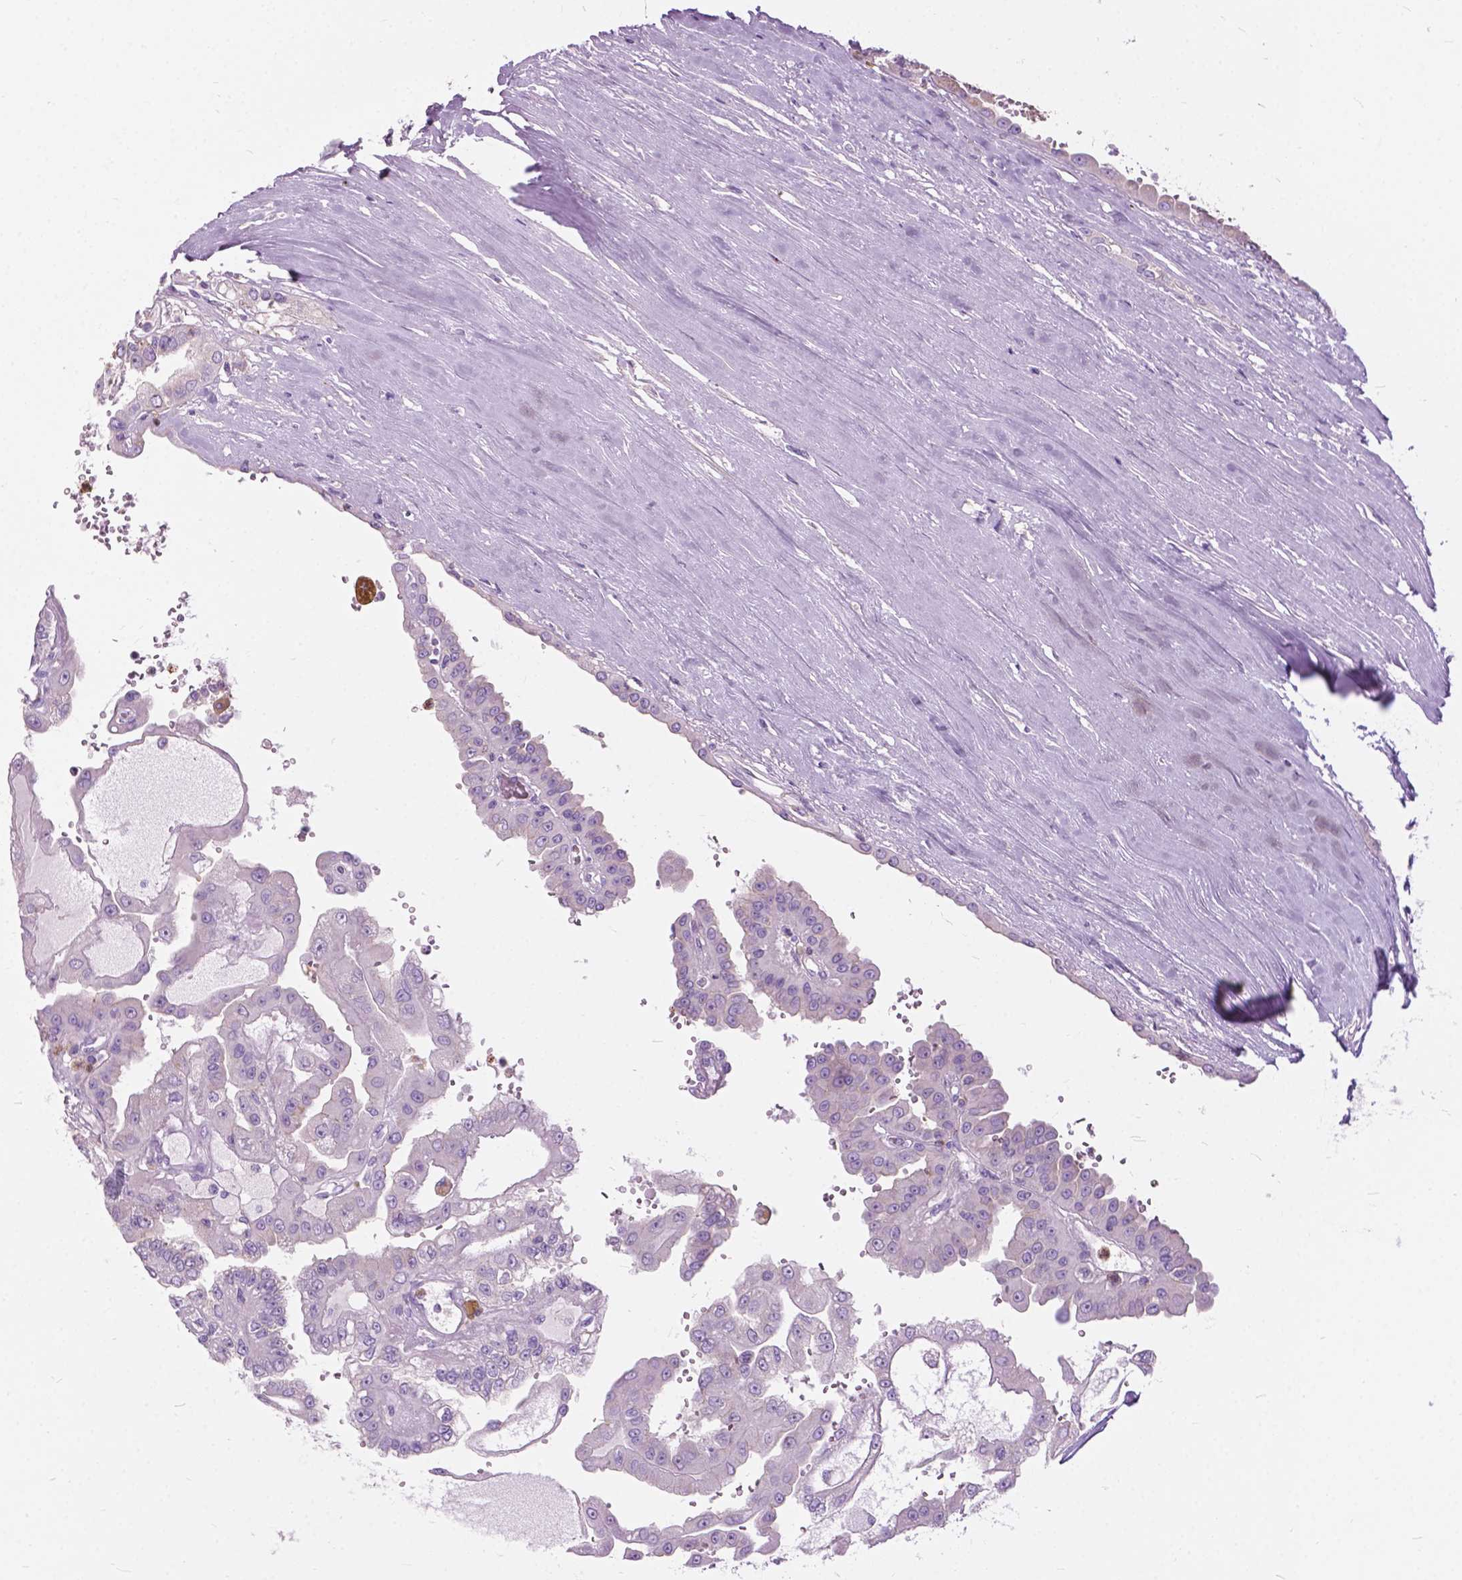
{"staining": {"intensity": "negative", "quantity": "none", "location": "none"}, "tissue": "renal cancer", "cell_type": "Tumor cells", "image_type": "cancer", "snomed": [{"axis": "morphology", "description": "Adenocarcinoma, NOS"}, {"axis": "topography", "description": "Kidney"}], "caption": "Micrograph shows no protein staining in tumor cells of adenocarcinoma (renal) tissue.", "gene": "PRR35", "patient": {"sex": "male", "age": 58}}